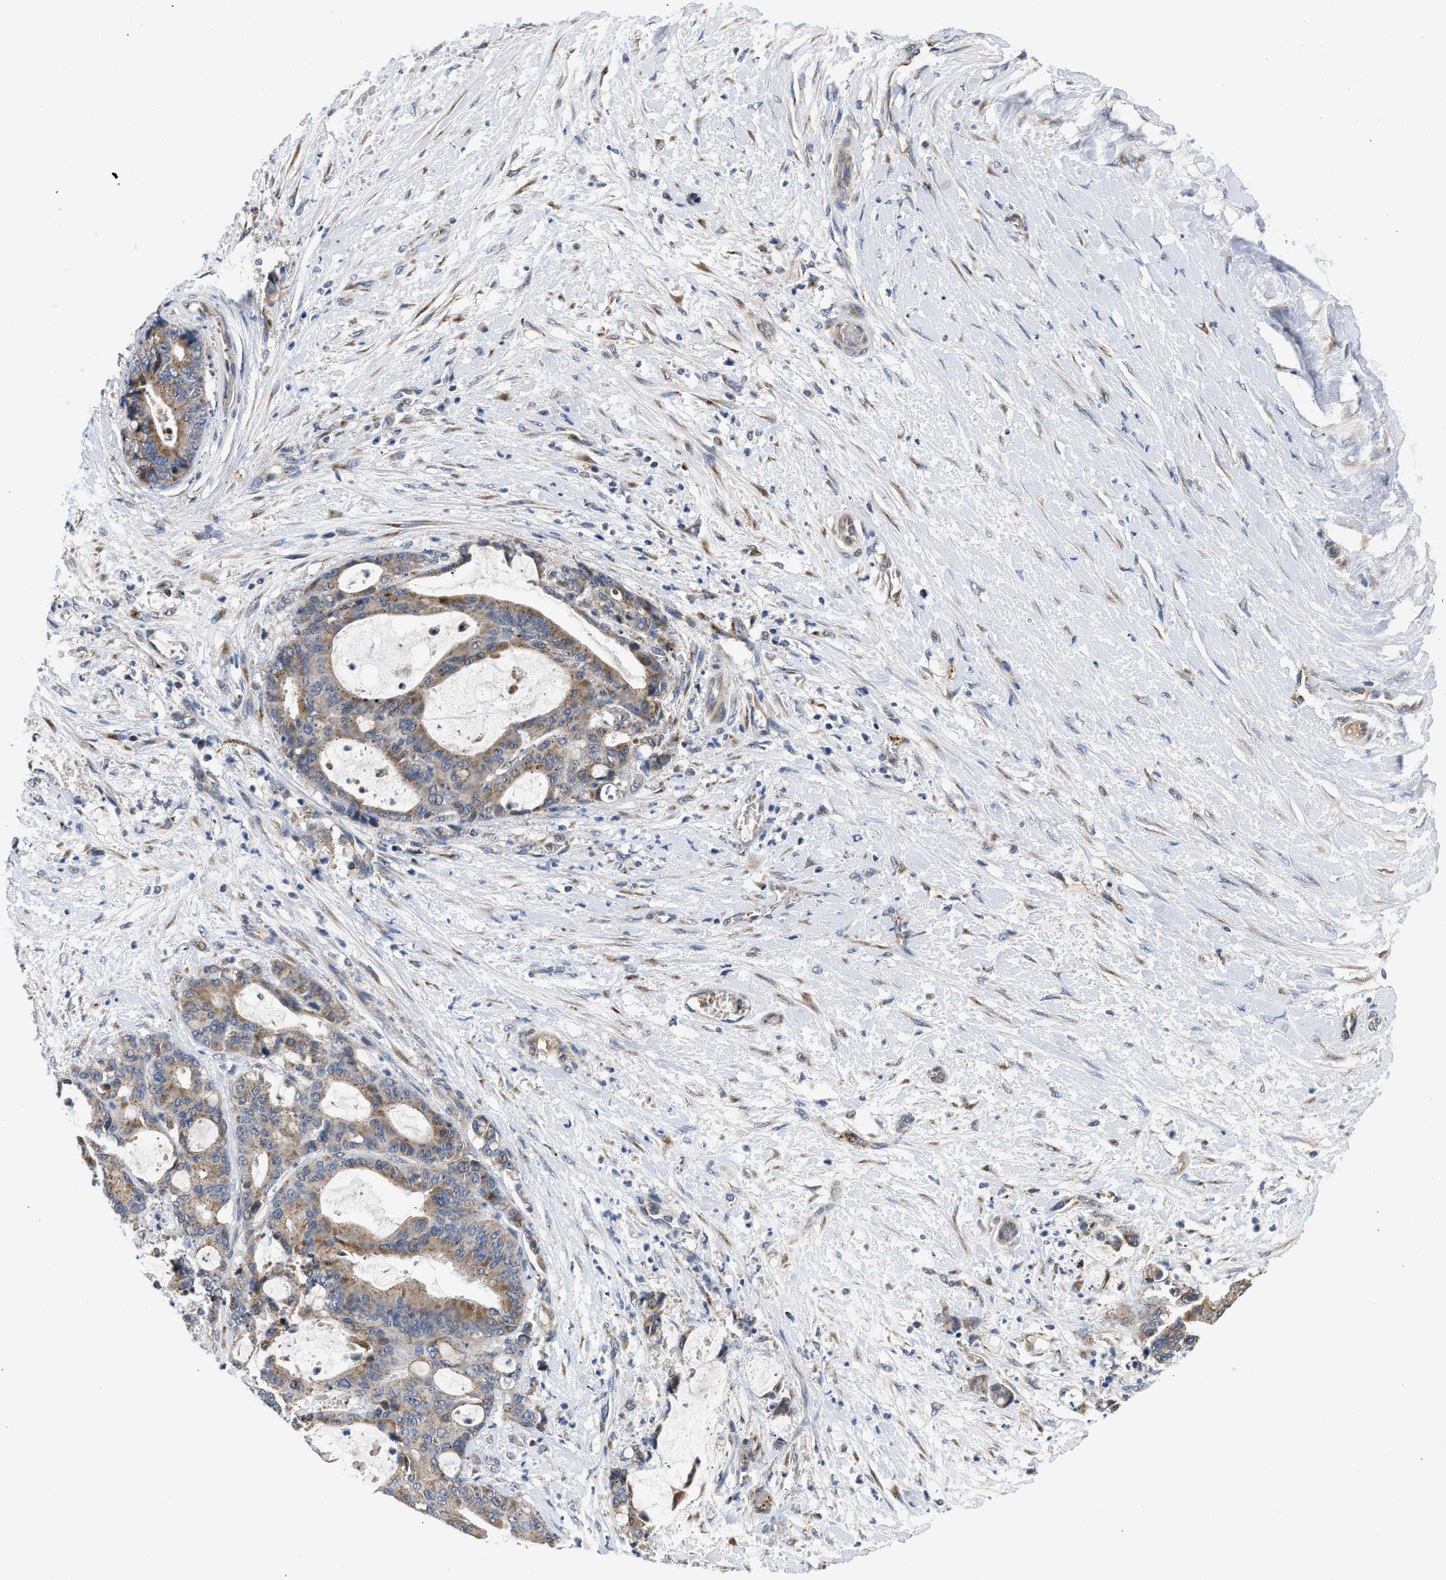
{"staining": {"intensity": "weak", "quantity": ">75%", "location": "cytoplasmic/membranous"}, "tissue": "liver cancer", "cell_type": "Tumor cells", "image_type": "cancer", "snomed": [{"axis": "morphology", "description": "Normal tissue, NOS"}, {"axis": "morphology", "description": "Cholangiocarcinoma"}, {"axis": "topography", "description": "Liver"}, {"axis": "topography", "description": "Peripheral nerve tissue"}], "caption": "Tumor cells show weak cytoplasmic/membranous positivity in about >75% of cells in liver cancer (cholangiocarcinoma).", "gene": "PIM1", "patient": {"sex": "female", "age": 73}}